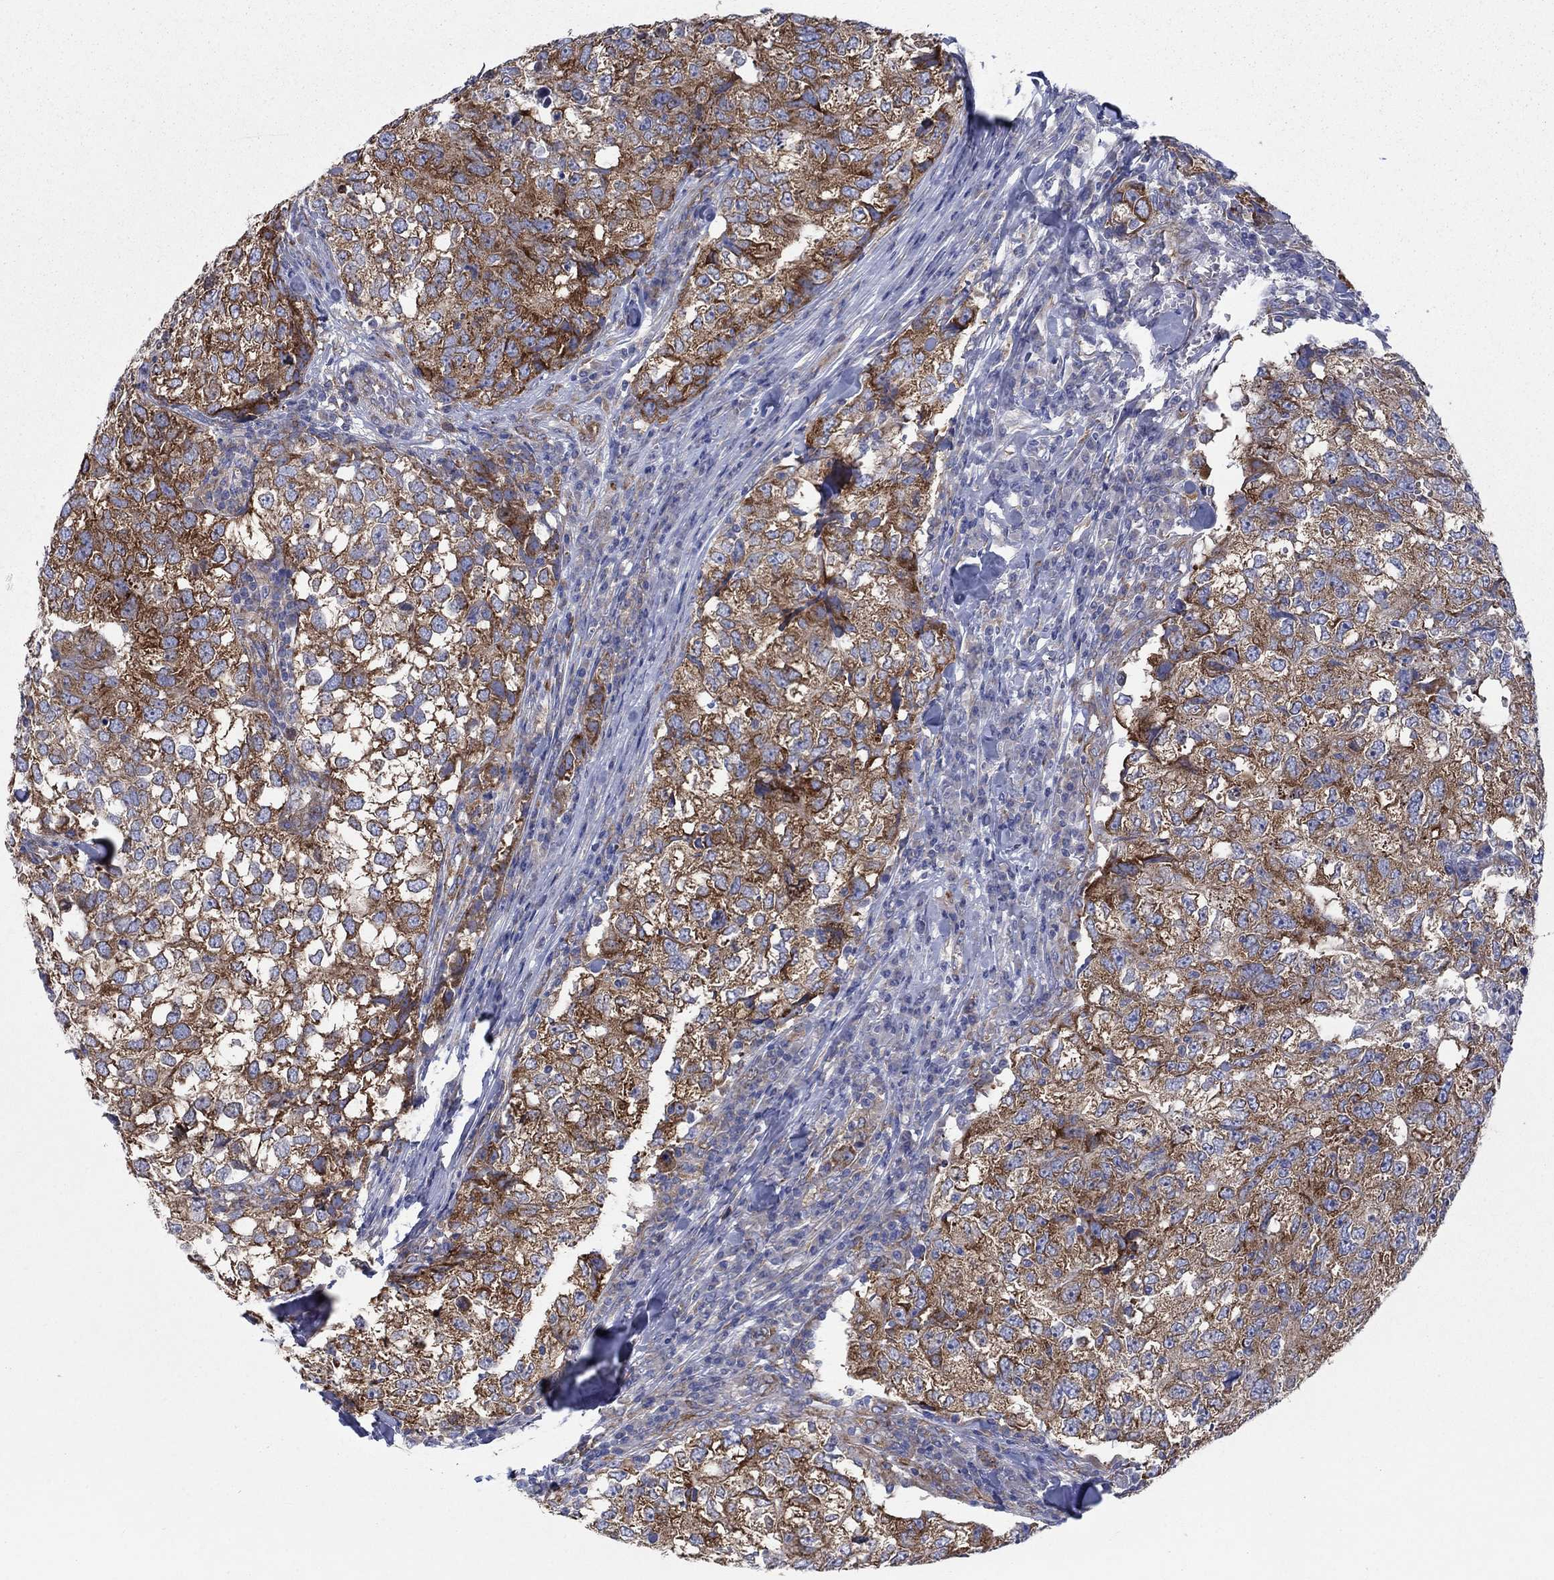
{"staining": {"intensity": "strong", "quantity": ">75%", "location": "cytoplasmic/membranous"}, "tissue": "breast cancer", "cell_type": "Tumor cells", "image_type": "cancer", "snomed": [{"axis": "morphology", "description": "Duct carcinoma"}, {"axis": "topography", "description": "Breast"}], "caption": "A photomicrograph of human infiltrating ductal carcinoma (breast) stained for a protein displays strong cytoplasmic/membranous brown staining in tumor cells.", "gene": "TMEM59", "patient": {"sex": "female", "age": 30}}